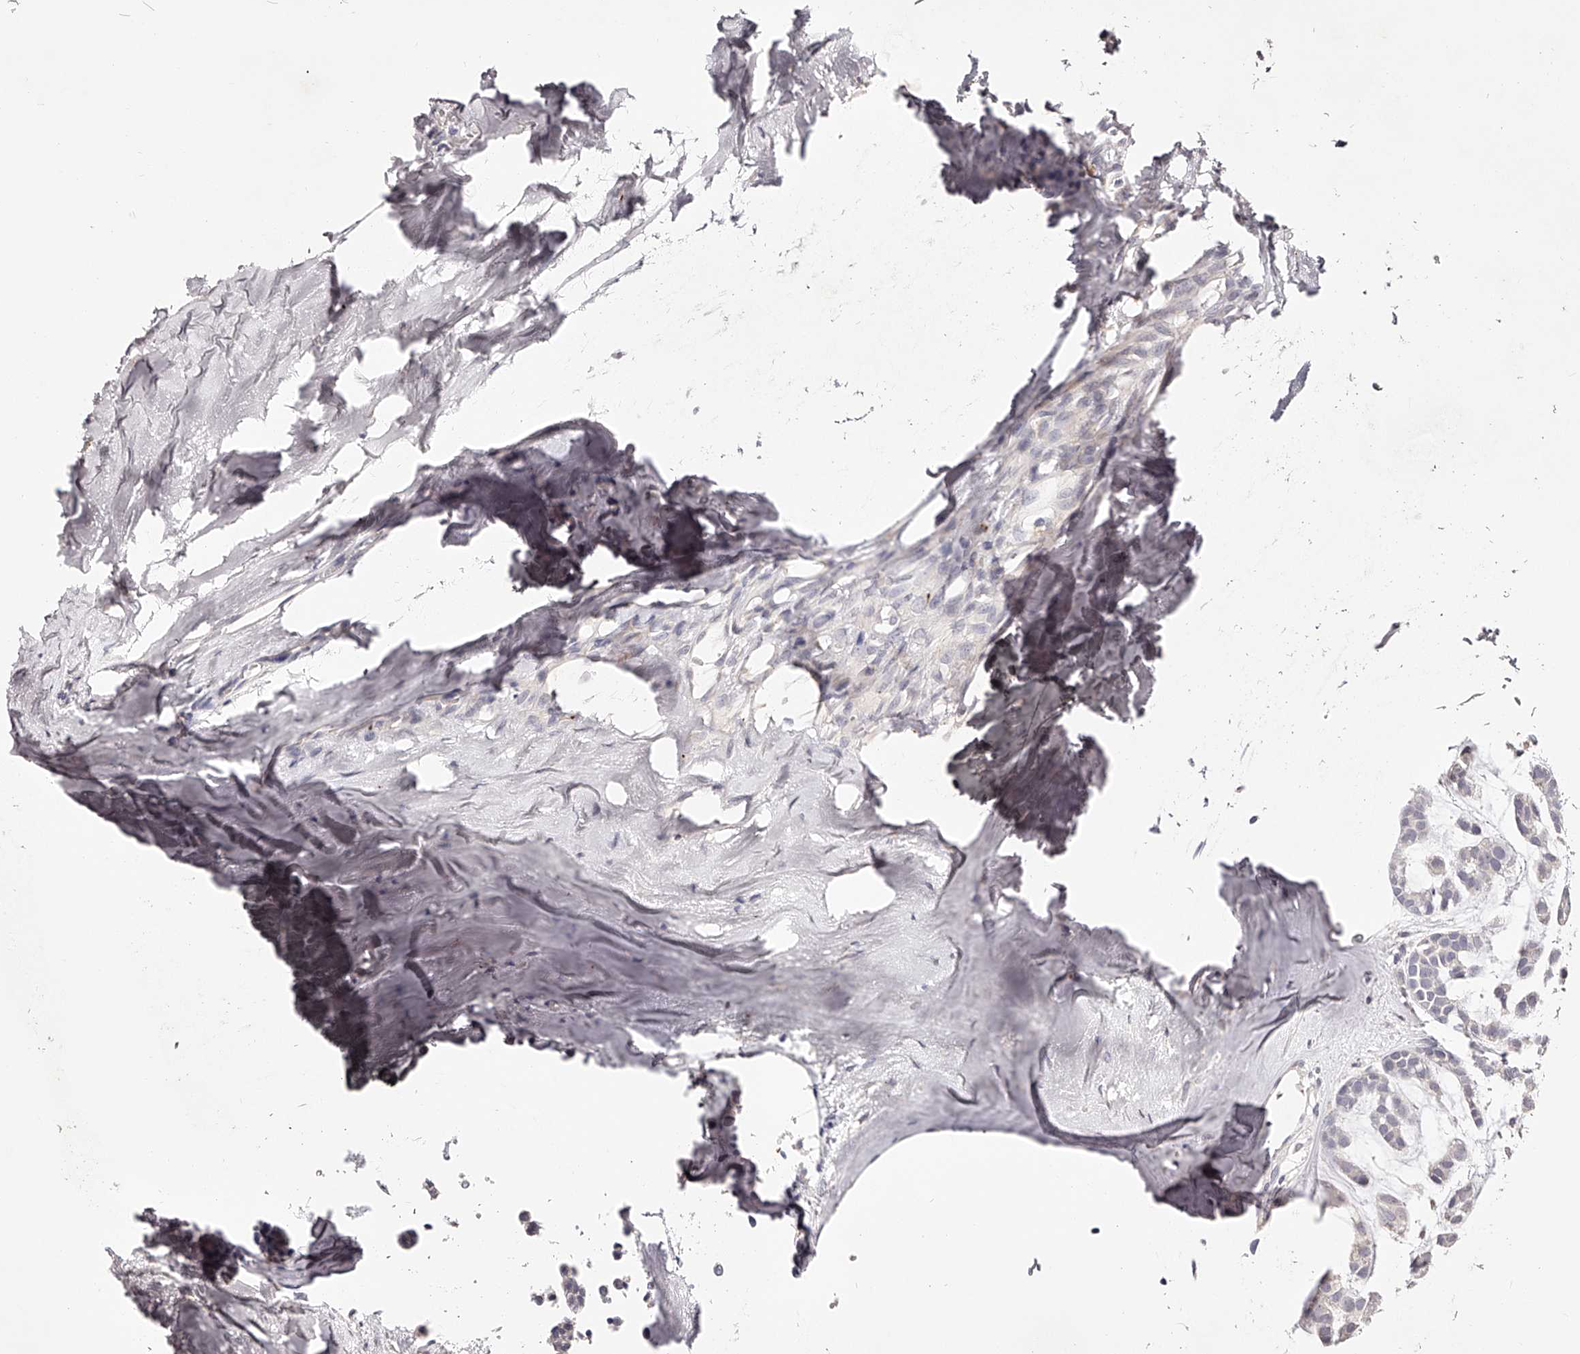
{"staining": {"intensity": "negative", "quantity": "none", "location": "none"}, "tissue": "head and neck cancer", "cell_type": "Tumor cells", "image_type": "cancer", "snomed": [{"axis": "morphology", "description": "Adenocarcinoma, NOS"}, {"axis": "morphology", "description": "Adenoma, NOS"}, {"axis": "topography", "description": "Head-Neck"}], "caption": "Immunohistochemical staining of head and neck cancer demonstrates no significant positivity in tumor cells. (IHC, brightfield microscopy, high magnification).", "gene": "SLC35D3", "patient": {"sex": "female", "age": 55}}